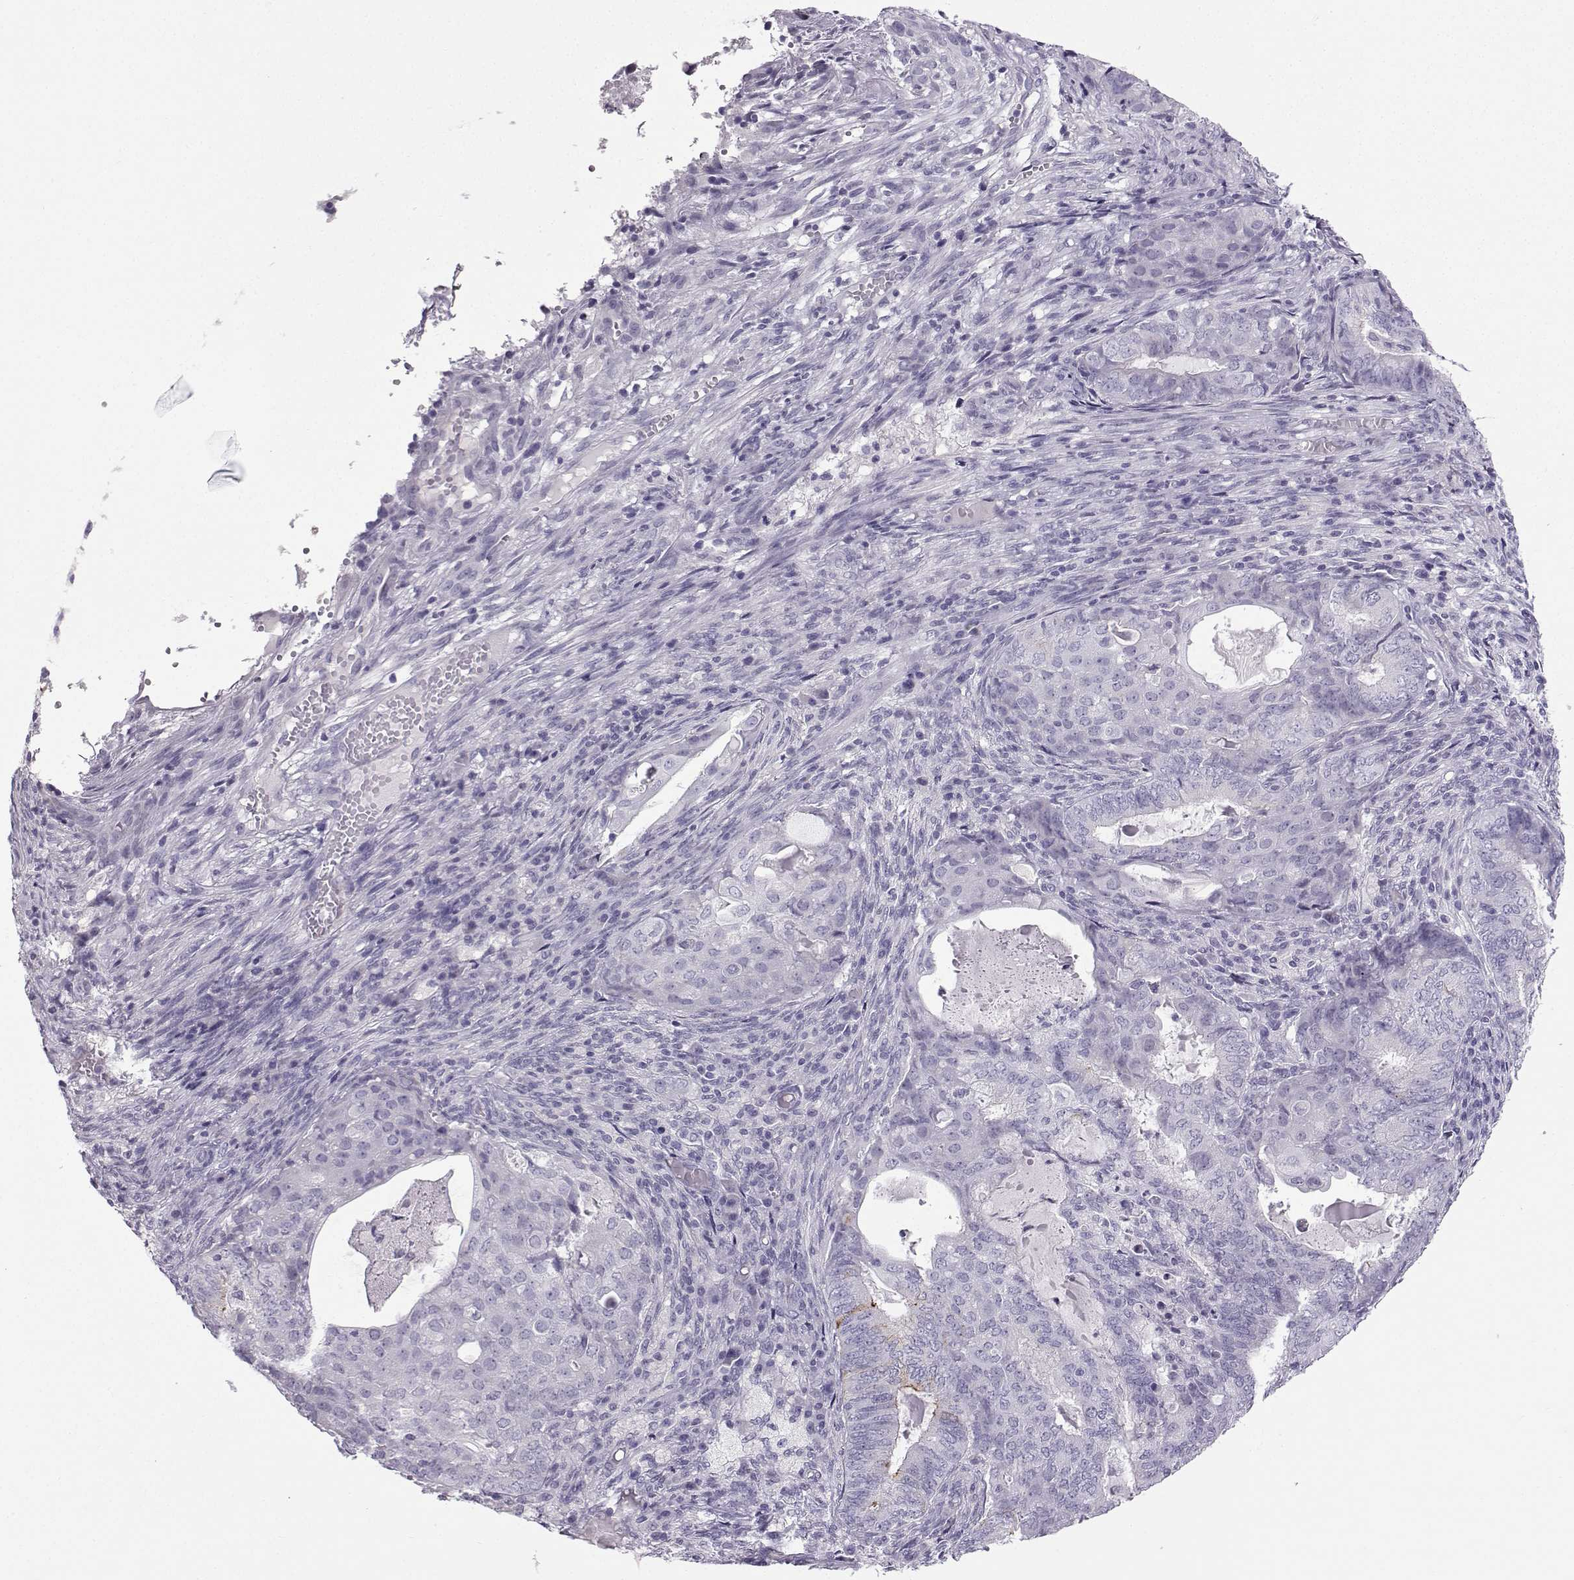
{"staining": {"intensity": "negative", "quantity": "none", "location": "none"}, "tissue": "endometrial cancer", "cell_type": "Tumor cells", "image_type": "cancer", "snomed": [{"axis": "morphology", "description": "Adenocarcinoma, NOS"}, {"axis": "topography", "description": "Endometrium"}], "caption": "The photomicrograph shows no staining of tumor cells in adenocarcinoma (endometrial). (Stains: DAB IHC with hematoxylin counter stain, Microscopy: brightfield microscopy at high magnification).", "gene": "ZBTB8B", "patient": {"sex": "female", "age": 62}}